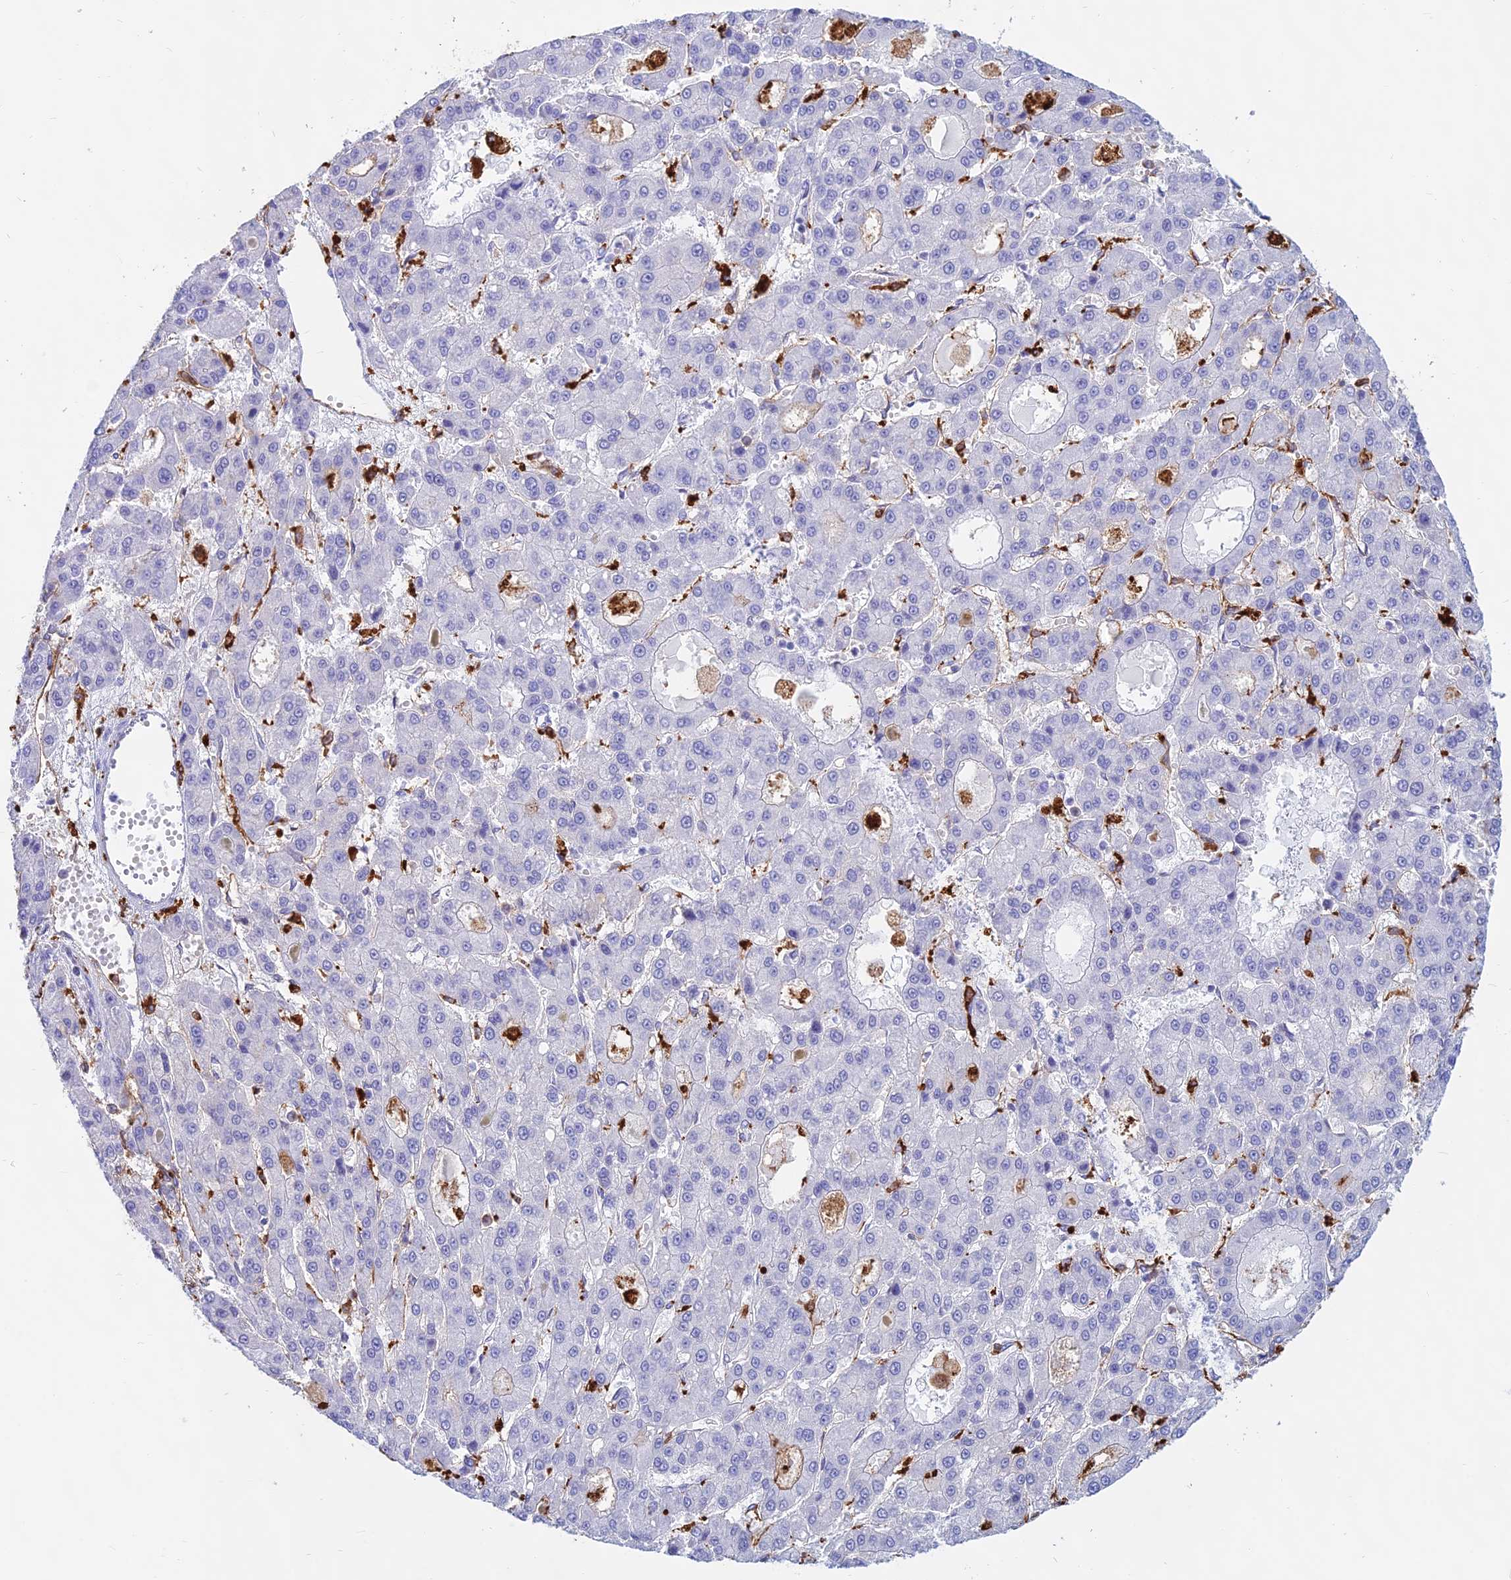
{"staining": {"intensity": "negative", "quantity": "none", "location": "none"}, "tissue": "liver cancer", "cell_type": "Tumor cells", "image_type": "cancer", "snomed": [{"axis": "morphology", "description": "Carcinoma, Hepatocellular, NOS"}, {"axis": "topography", "description": "Liver"}], "caption": "Photomicrograph shows no protein staining in tumor cells of liver cancer (hepatocellular carcinoma) tissue.", "gene": "HLA-DRB1", "patient": {"sex": "male", "age": 70}}